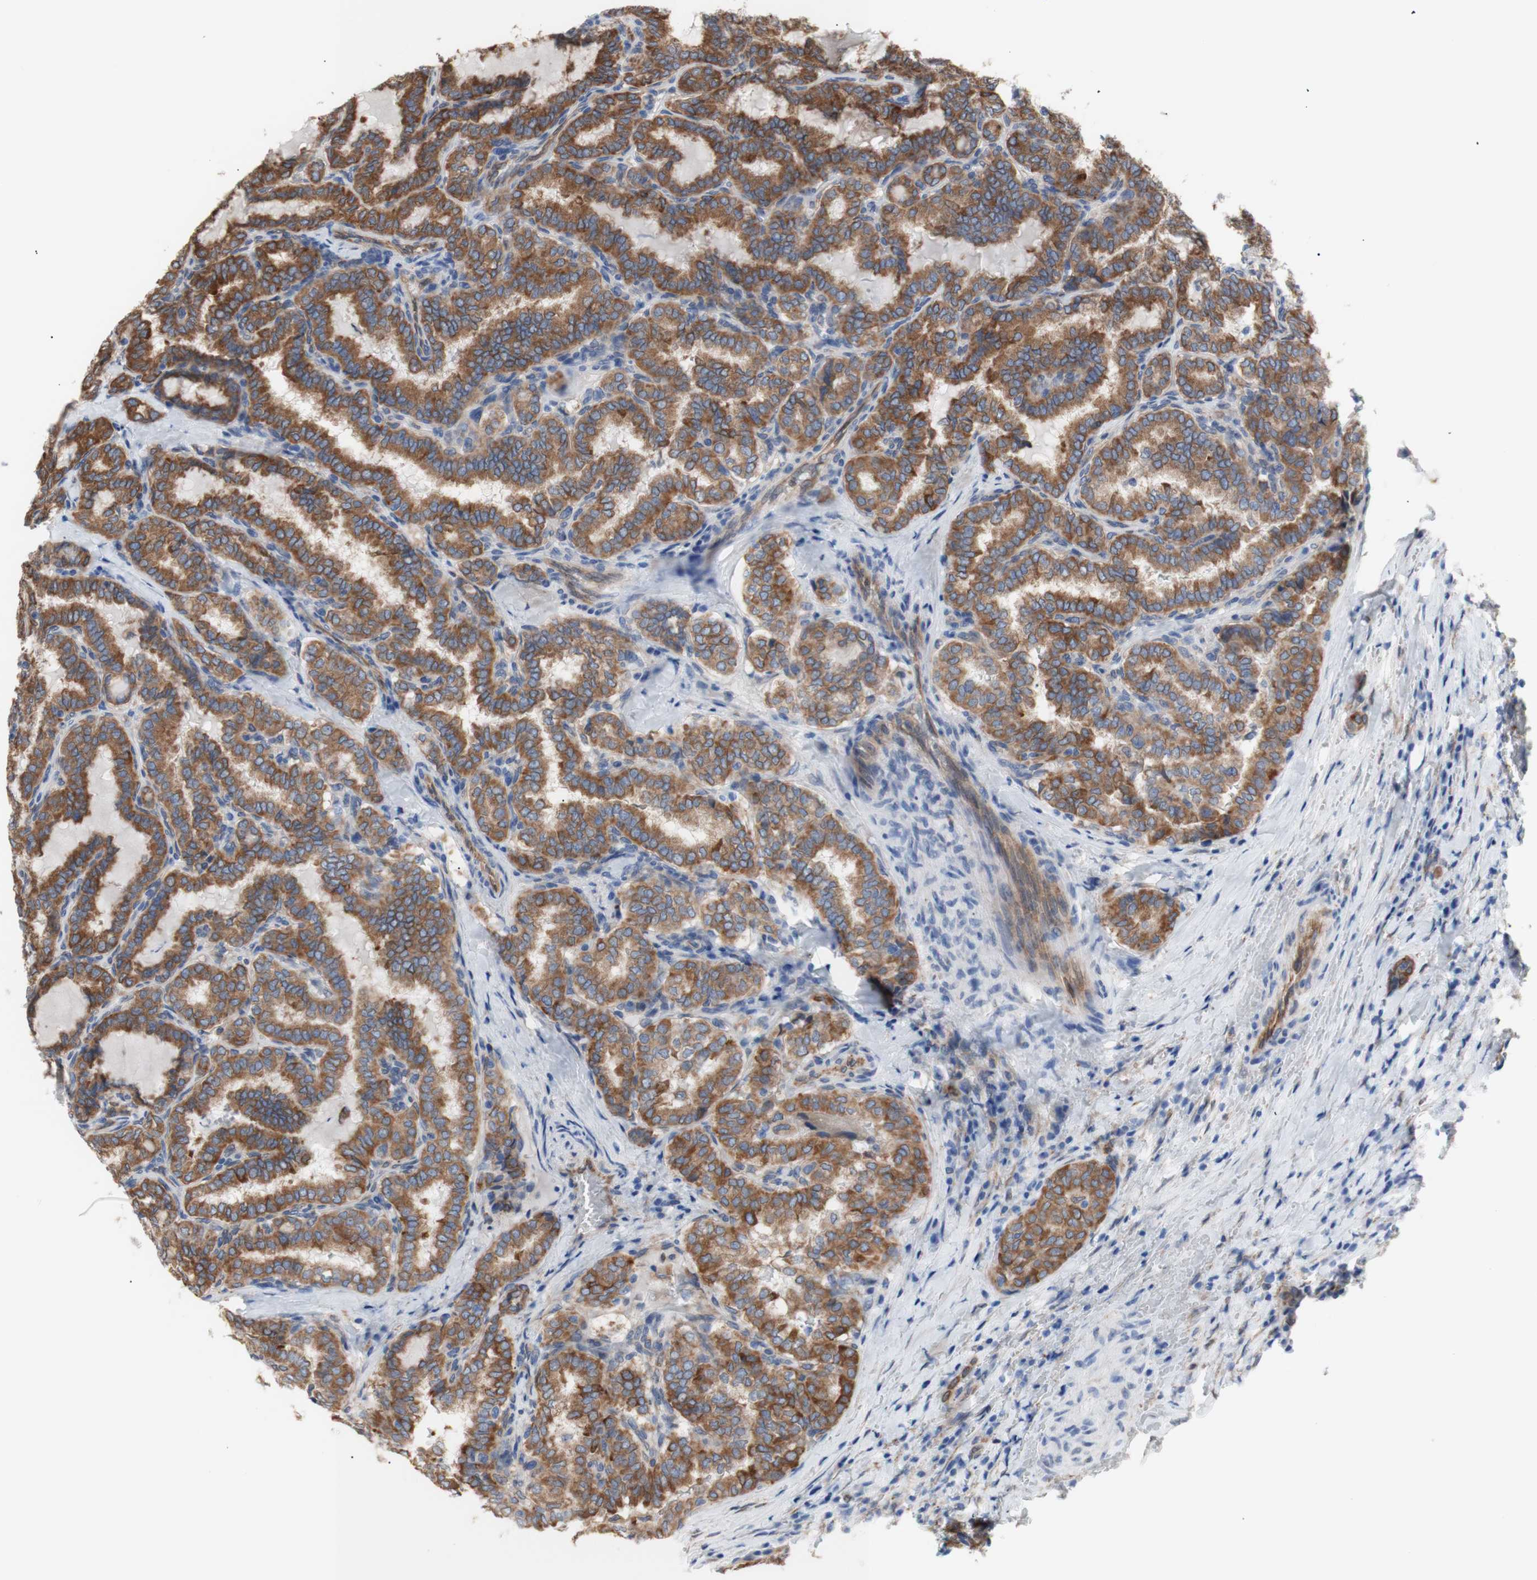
{"staining": {"intensity": "strong", "quantity": ">75%", "location": "cytoplasmic/membranous"}, "tissue": "thyroid cancer", "cell_type": "Tumor cells", "image_type": "cancer", "snomed": [{"axis": "morphology", "description": "Normal tissue, NOS"}, {"axis": "morphology", "description": "Papillary adenocarcinoma, NOS"}, {"axis": "topography", "description": "Thyroid gland"}], "caption": "Brown immunohistochemical staining in thyroid cancer reveals strong cytoplasmic/membranous staining in approximately >75% of tumor cells.", "gene": "ERLIN1", "patient": {"sex": "female", "age": 30}}